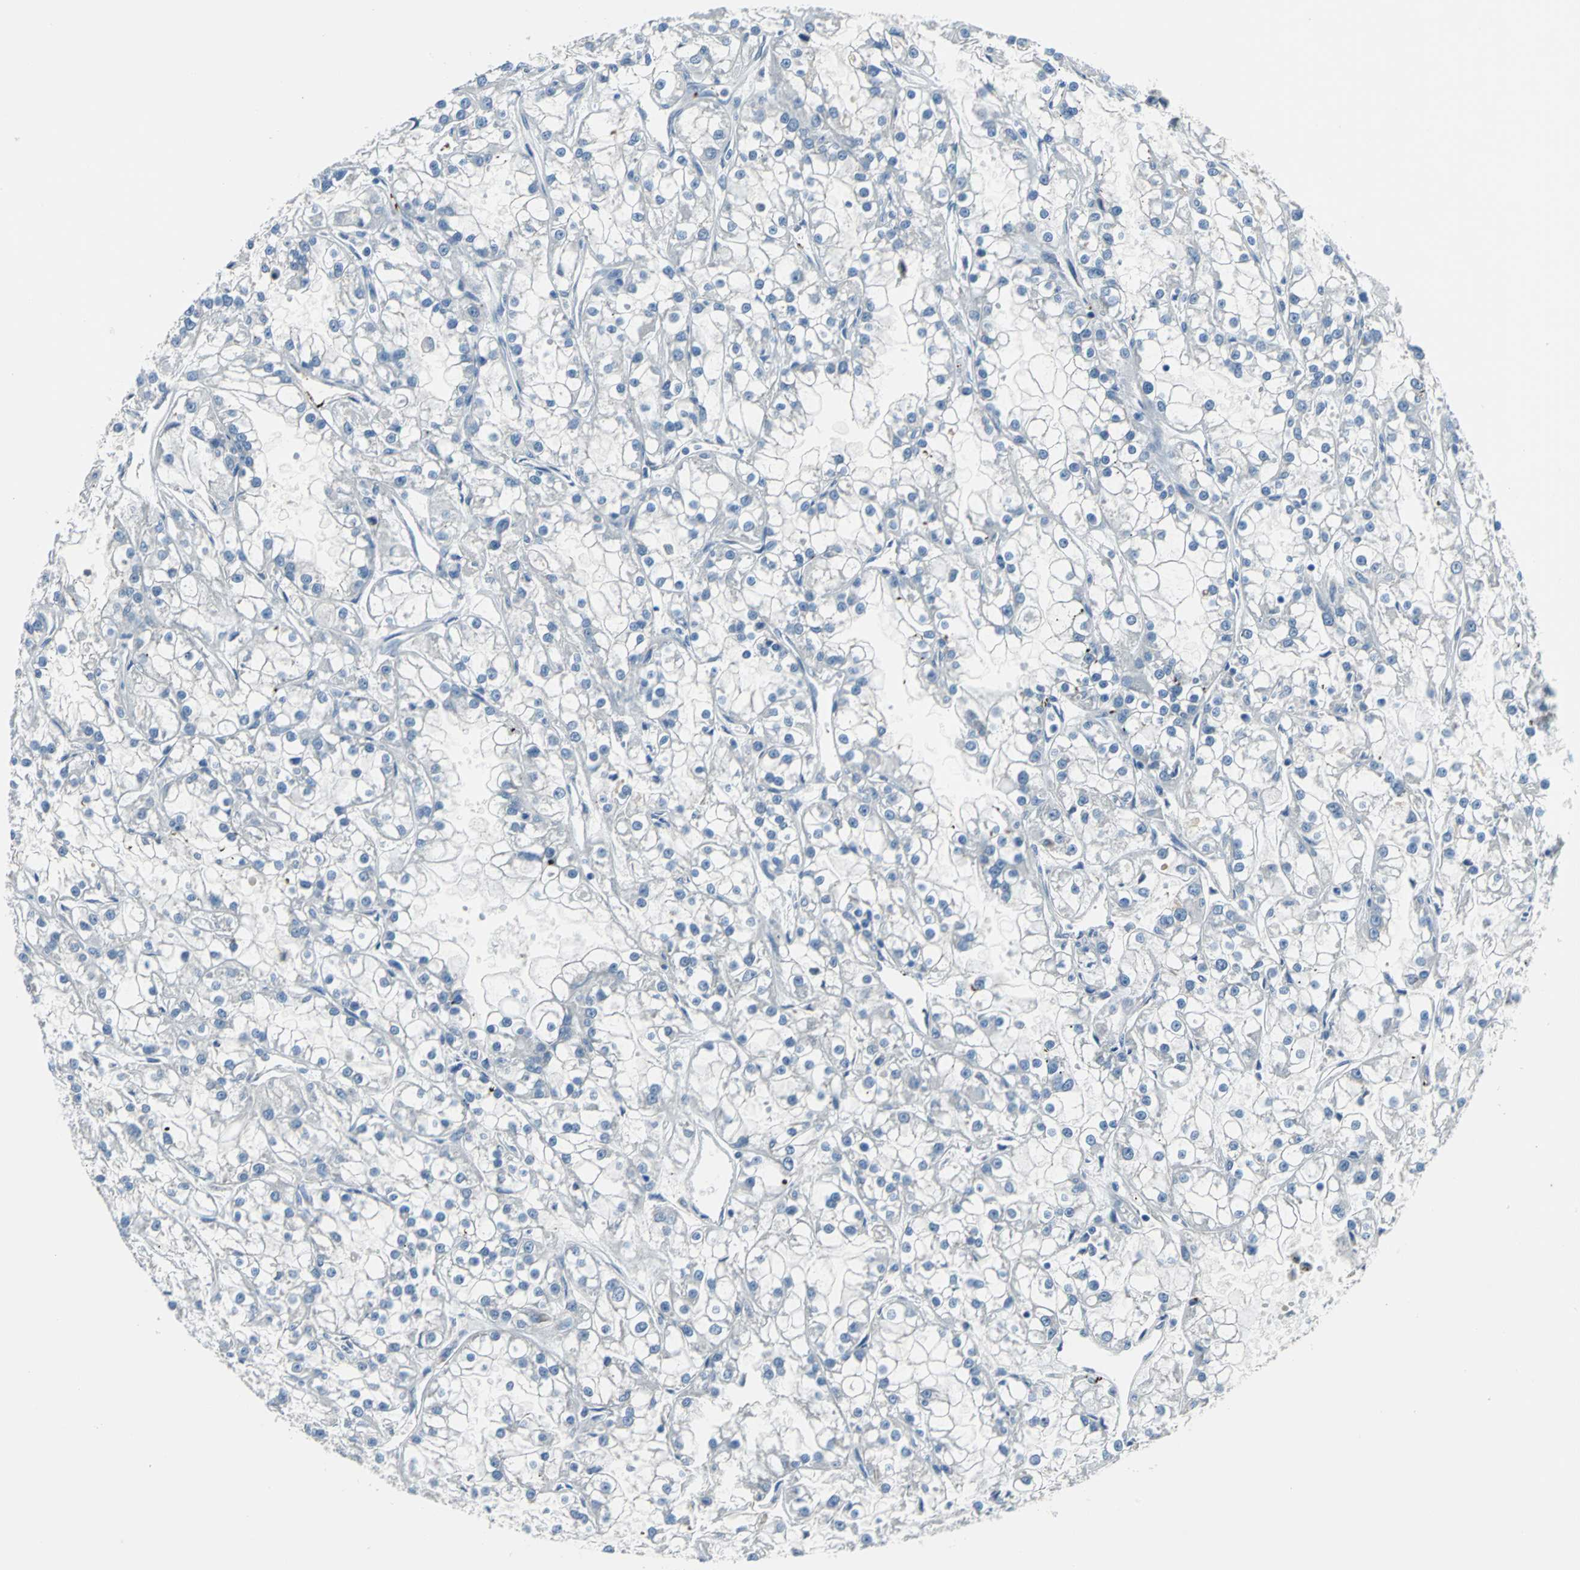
{"staining": {"intensity": "negative", "quantity": "none", "location": "none"}, "tissue": "renal cancer", "cell_type": "Tumor cells", "image_type": "cancer", "snomed": [{"axis": "morphology", "description": "Adenocarcinoma, NOS"}, {"axis": "topography", "description": "Kidney"}], "caption": "High magnification brightfield microscopy of renal cancer stained with DAB (3,3'-diaminobenzidine) (brown) and counterstained with hematoxylin (blue): tumor cells show no significant positivity. (DAB (3,3'-diaminobenzidine) immunohistochemistry visualized using brightfield microscopy, high magnification).", "gene": "SELP", "patient": {"sex": "female", "age": 52}}